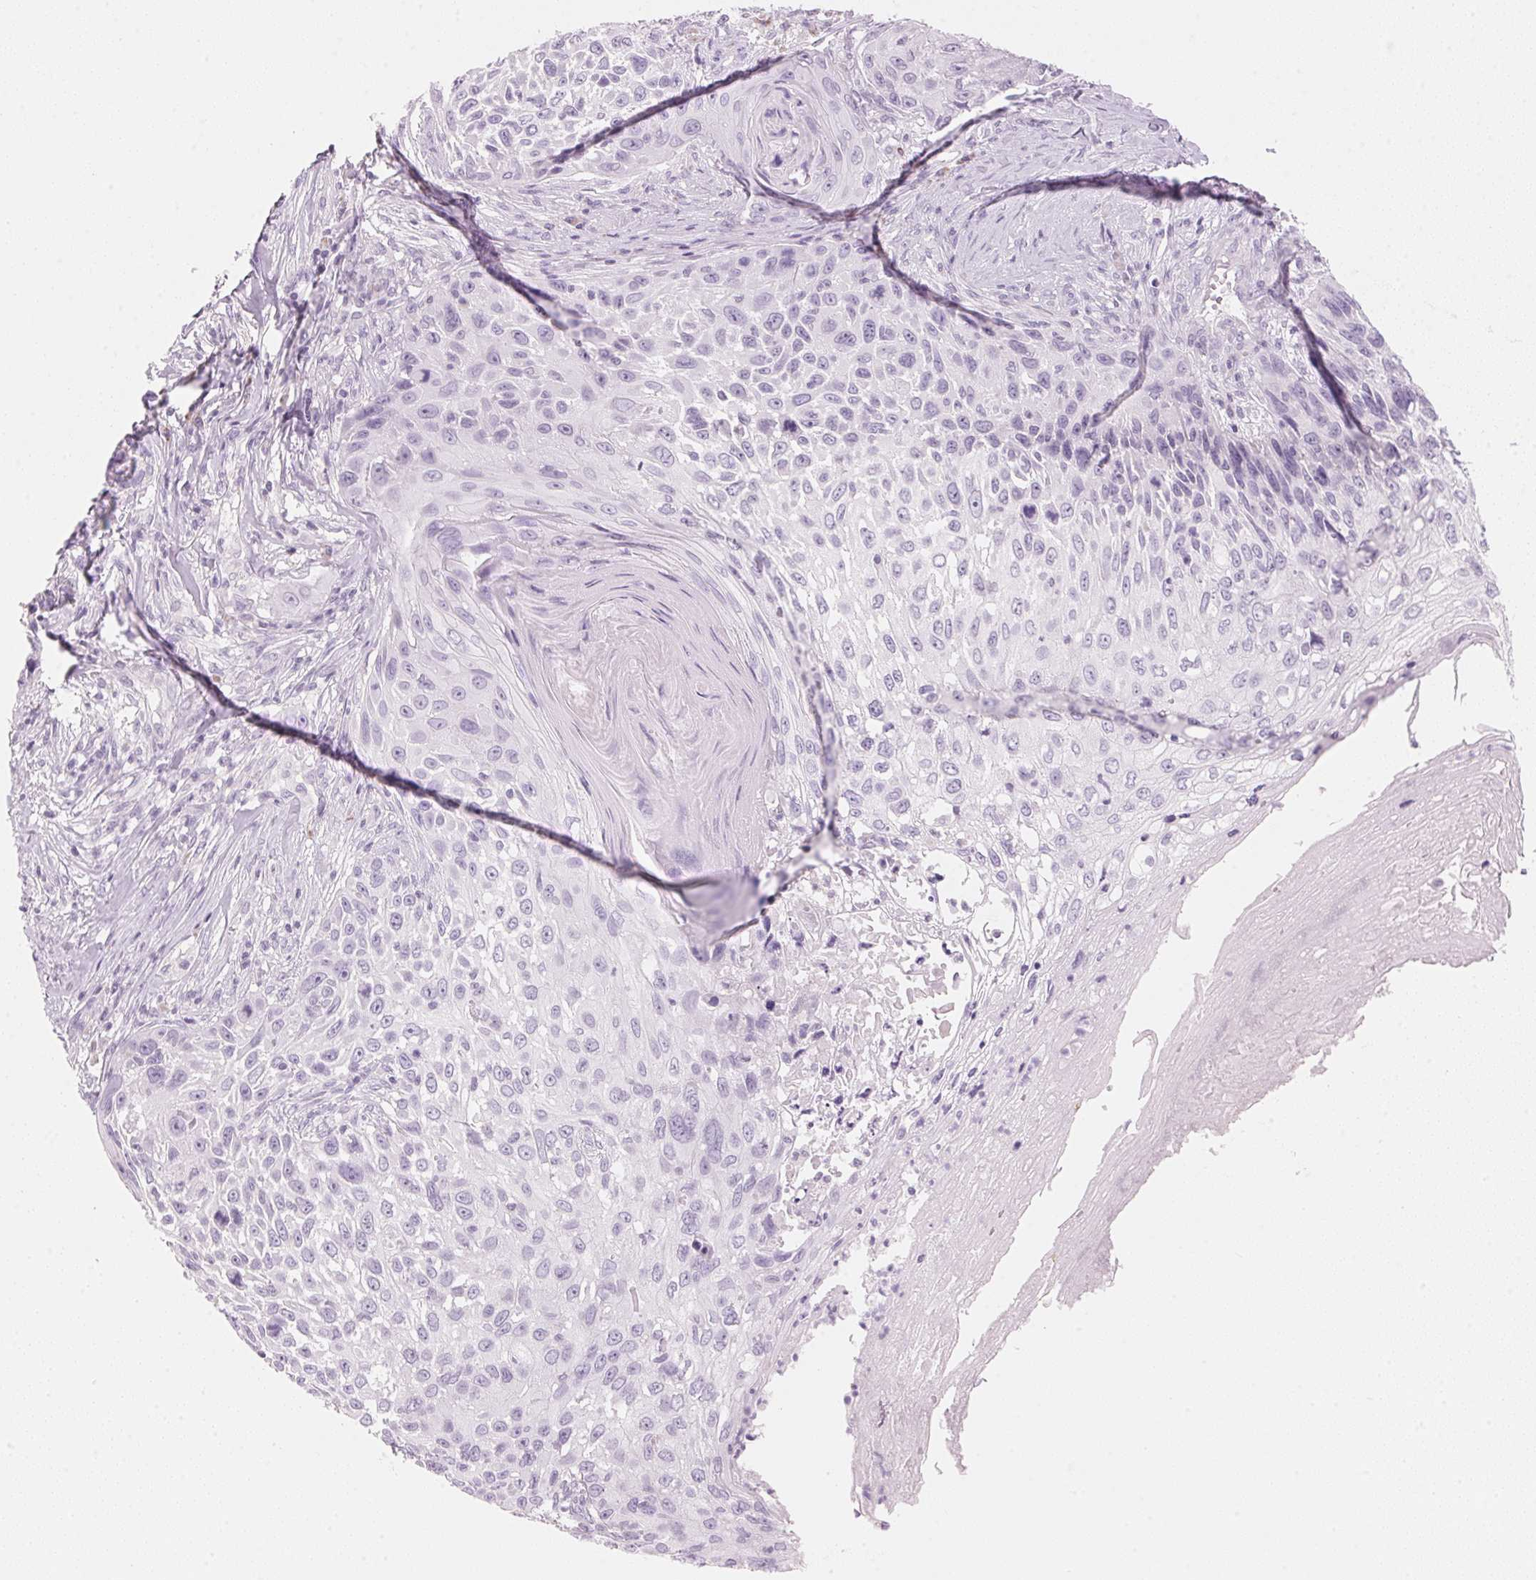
{"staining": {"intensity": "negative", "quantity": "none", "location": "none"}, "tissue": "skin cancer", "cell_type": "Tumor cells", "image_type": "cancer", "snomed": [{"axis": "morphology", "description": "Squamous cell carcinoma, NOS"}, {"axis": "topography", "description": "Skin"}], "caption": "This is a image of immunohistochemistry staining of skin squamous cell carcinoma, which shows no expression in tumor cells. Brightfield microscopy of IHC stained with DAB (brown) and hematoxylin (blue), captured at high magnification.", "gene": "HOXB13", "patient": {"sex": "male", "age": 92}}